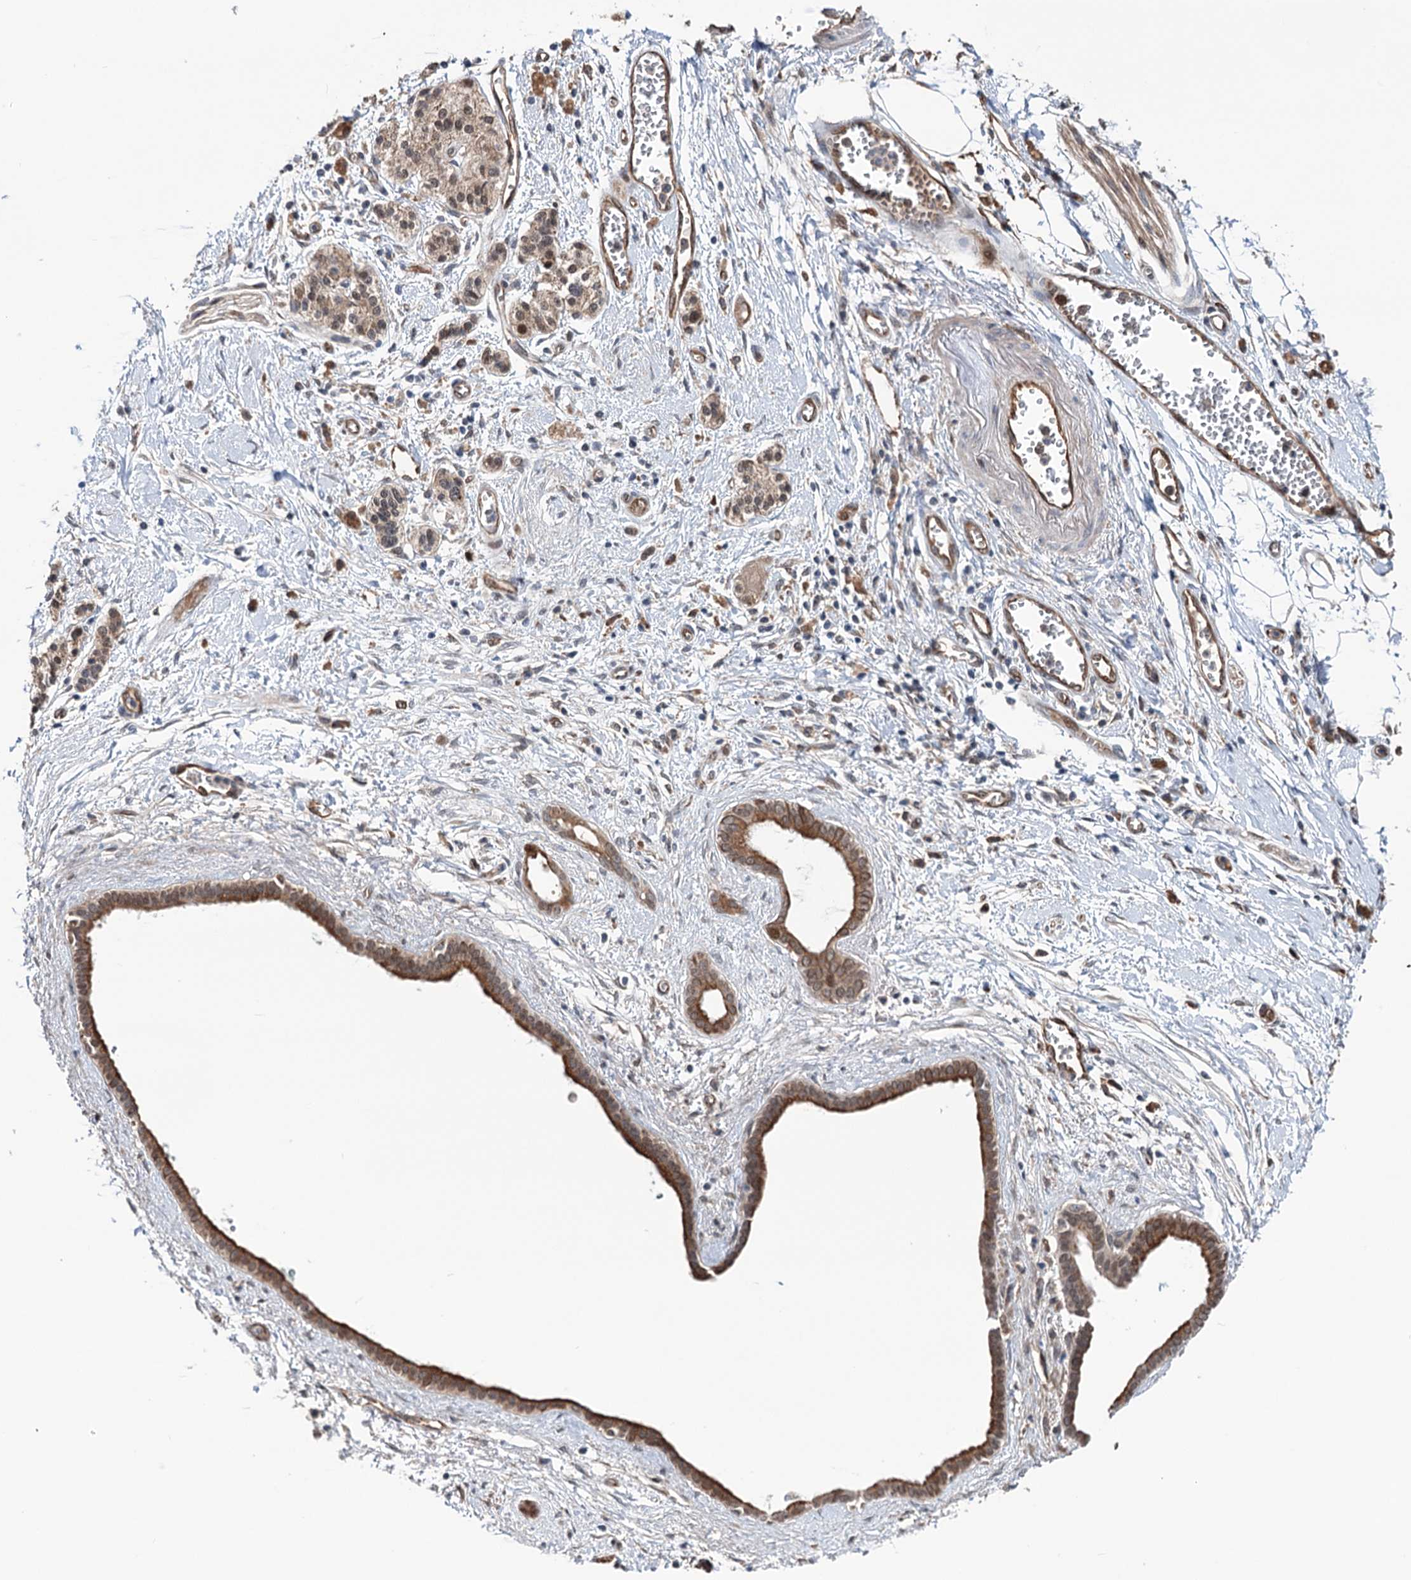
{"staining": {"intensity": "weak", "quantity": "<25%", "location": "cytoplasmic/membranous"}, "tissue": "adipose tissue", "cell_type": "Adipocytes", "image_type": "normal", "snomed": [{"axis": "morphology", "description": "Normal tissue, NOS"}, {"axis": "morphology", "description": "Adenocarcinoma, NOS"}, {"axis": "topography", "description": "Pancreas"}, {"axis": "topography", "description": "Peripheral nerve tissue"}], "caption": "This is a photomicrograph of immunohistochemistry staining of benign adipose tissue, which shows no positivity in adipocytes.", "gene": "NCAPD2", "patient": {"sex": "male", "age": 59}}